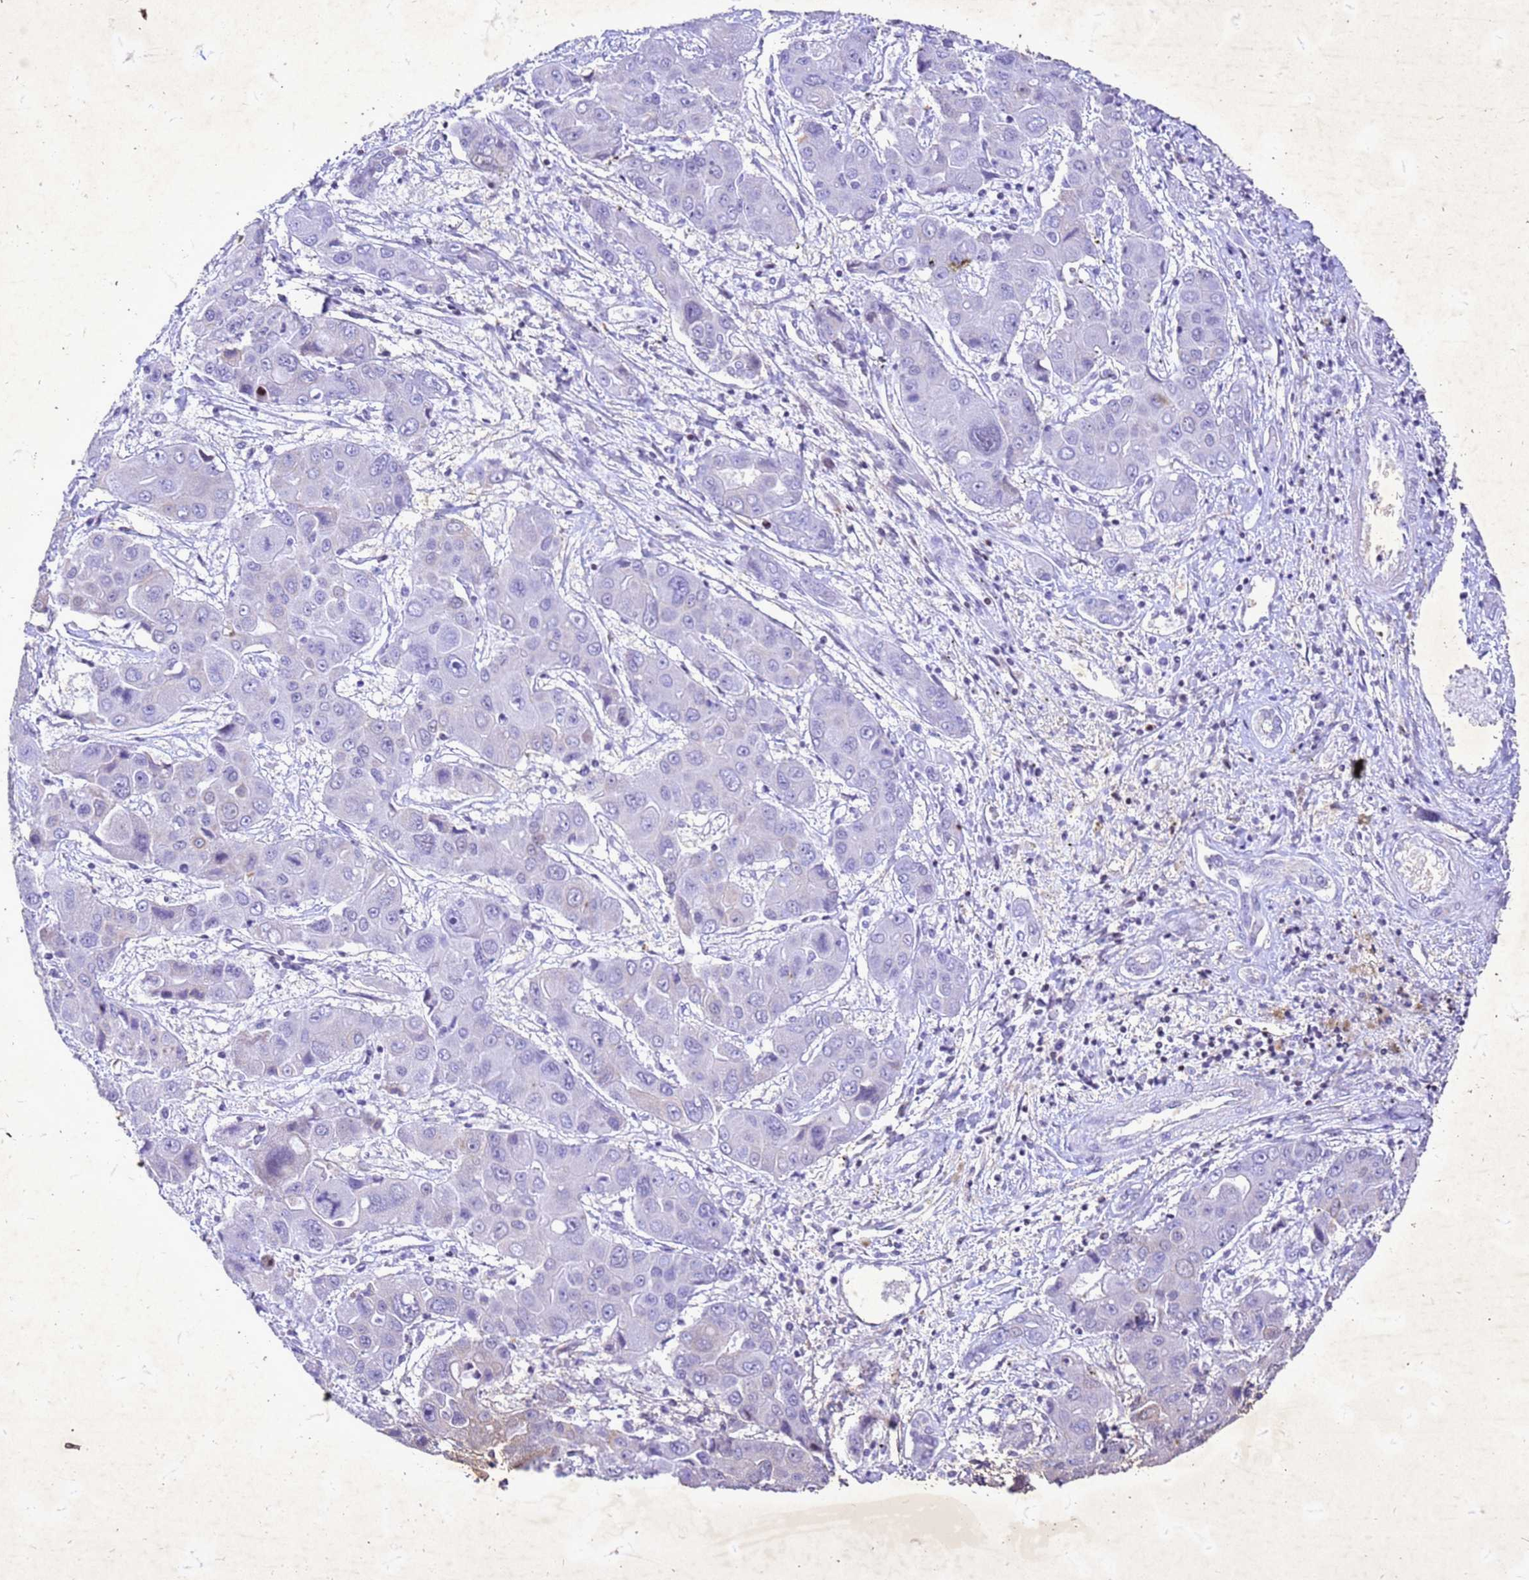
{"staining": {"intensity": "negative", "quantity": "none", "location": "none"}, "tissue": "liver cancer", "cell_type": "Tumor cells", "image_type": "cancer", "snomed": [{"axis": "morphology", "description": "Cholangiocarcinoma"}, {"axis": "topography", "description": "Liver"}], "caption": "This photomicrograph is of liver cancer (cholangiocarcinoma) stained with IHC to label a protein in brown with the nuclei are counter-stained blue. There is no positivity in tumor cells. (Brightfield microscopy of DAB (3,3'-diaminobenzidine) immunohistochemistry (IHC) at high magnification).", "gene": "COPS9", "patient": {"sex": "male", "age": 67}}